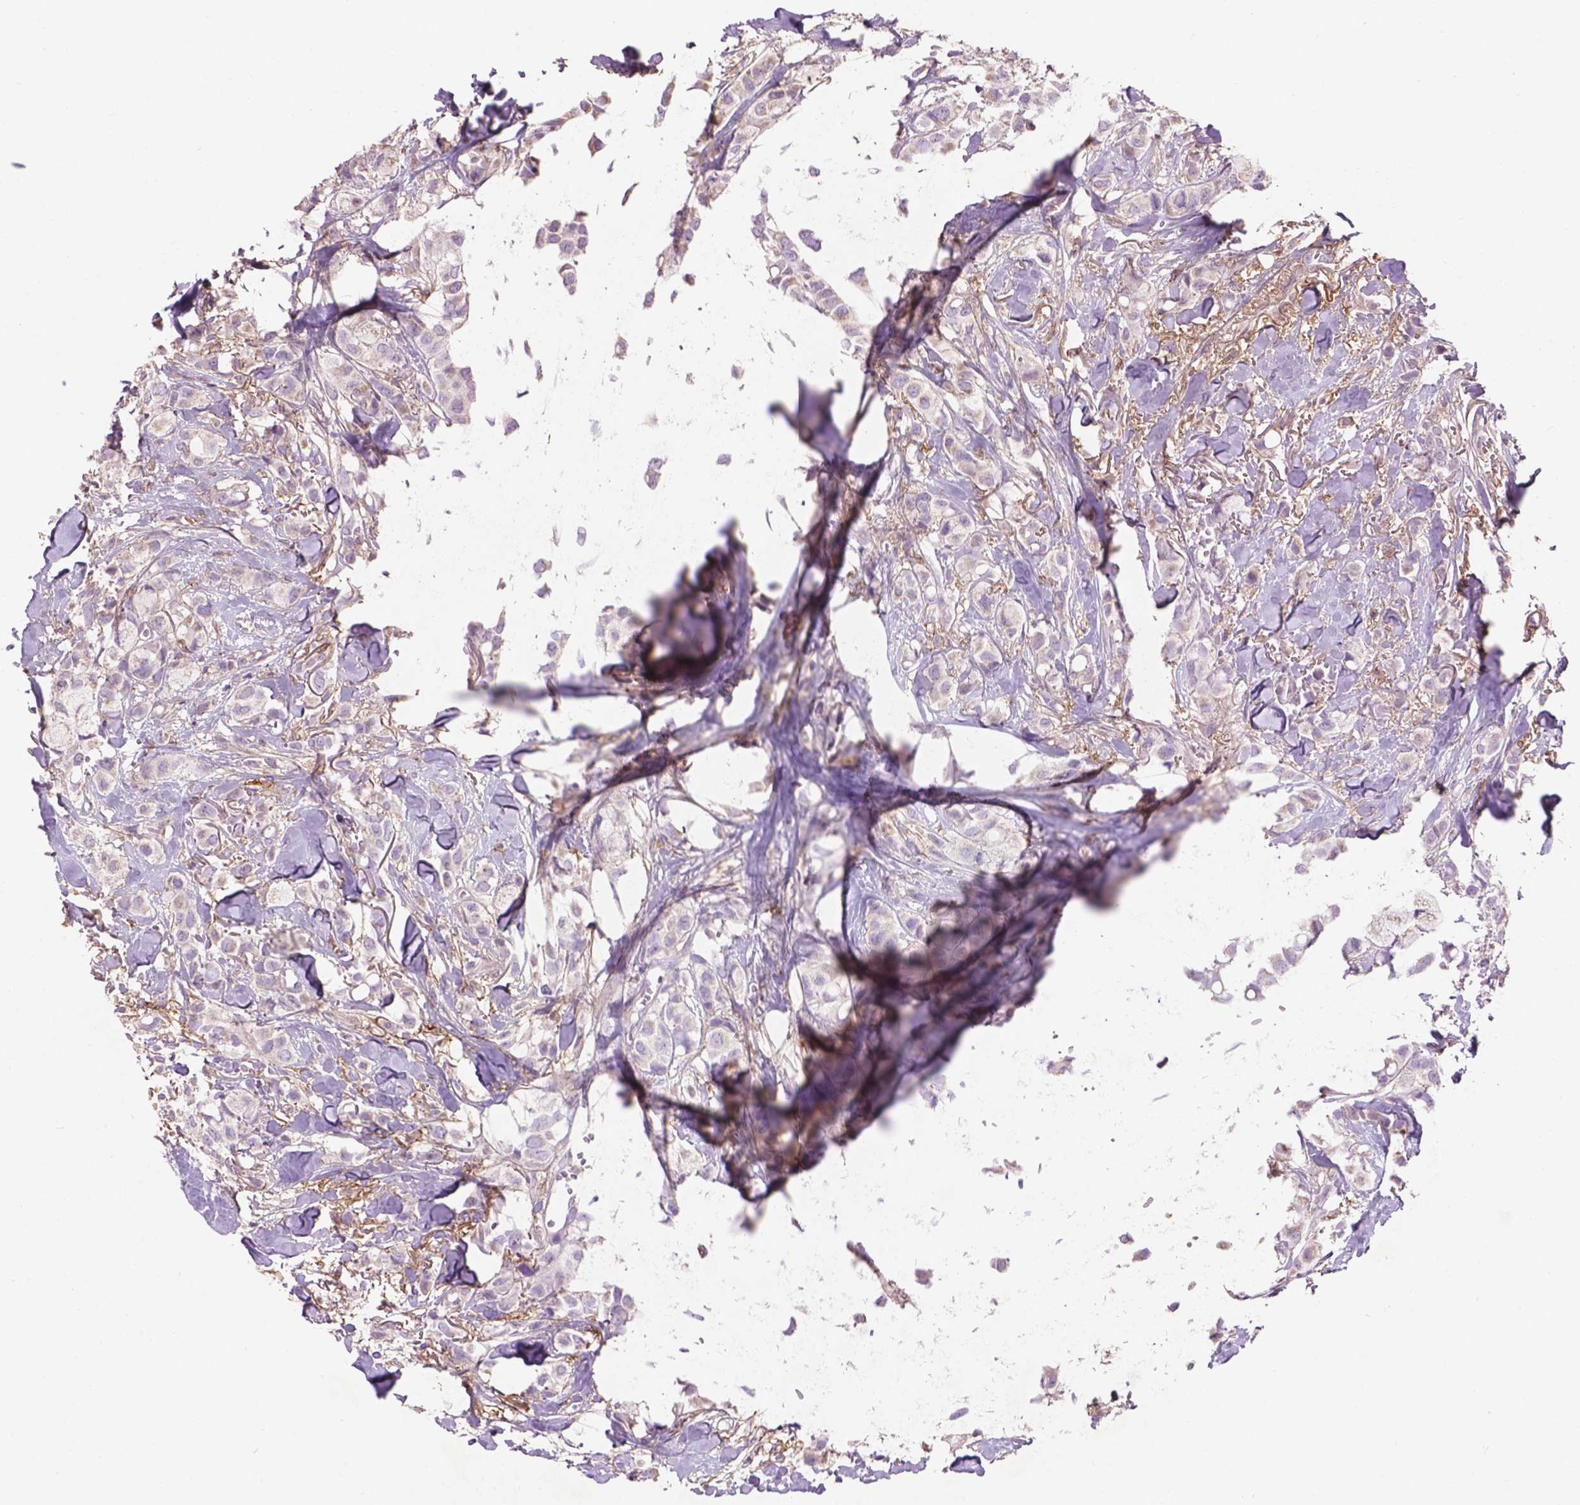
{"staining": {"intensity": "negative", "quantity": "none", "location": "none"}, "tissue": "breast cancer", "cell_type": "Tumor cells", "image_type": "cancer", "snomed": [{"axis": "morphology", "description": "Duct carcinoma"}, {"axis": "topography", "description": "Breast"}], "caption": "A photomicrograph of human breast invasive ductal carcinoma is negative for staining in tumor cells.", "gene": "LRRC3C", "patient": {"sex": "female", "age": 85}}